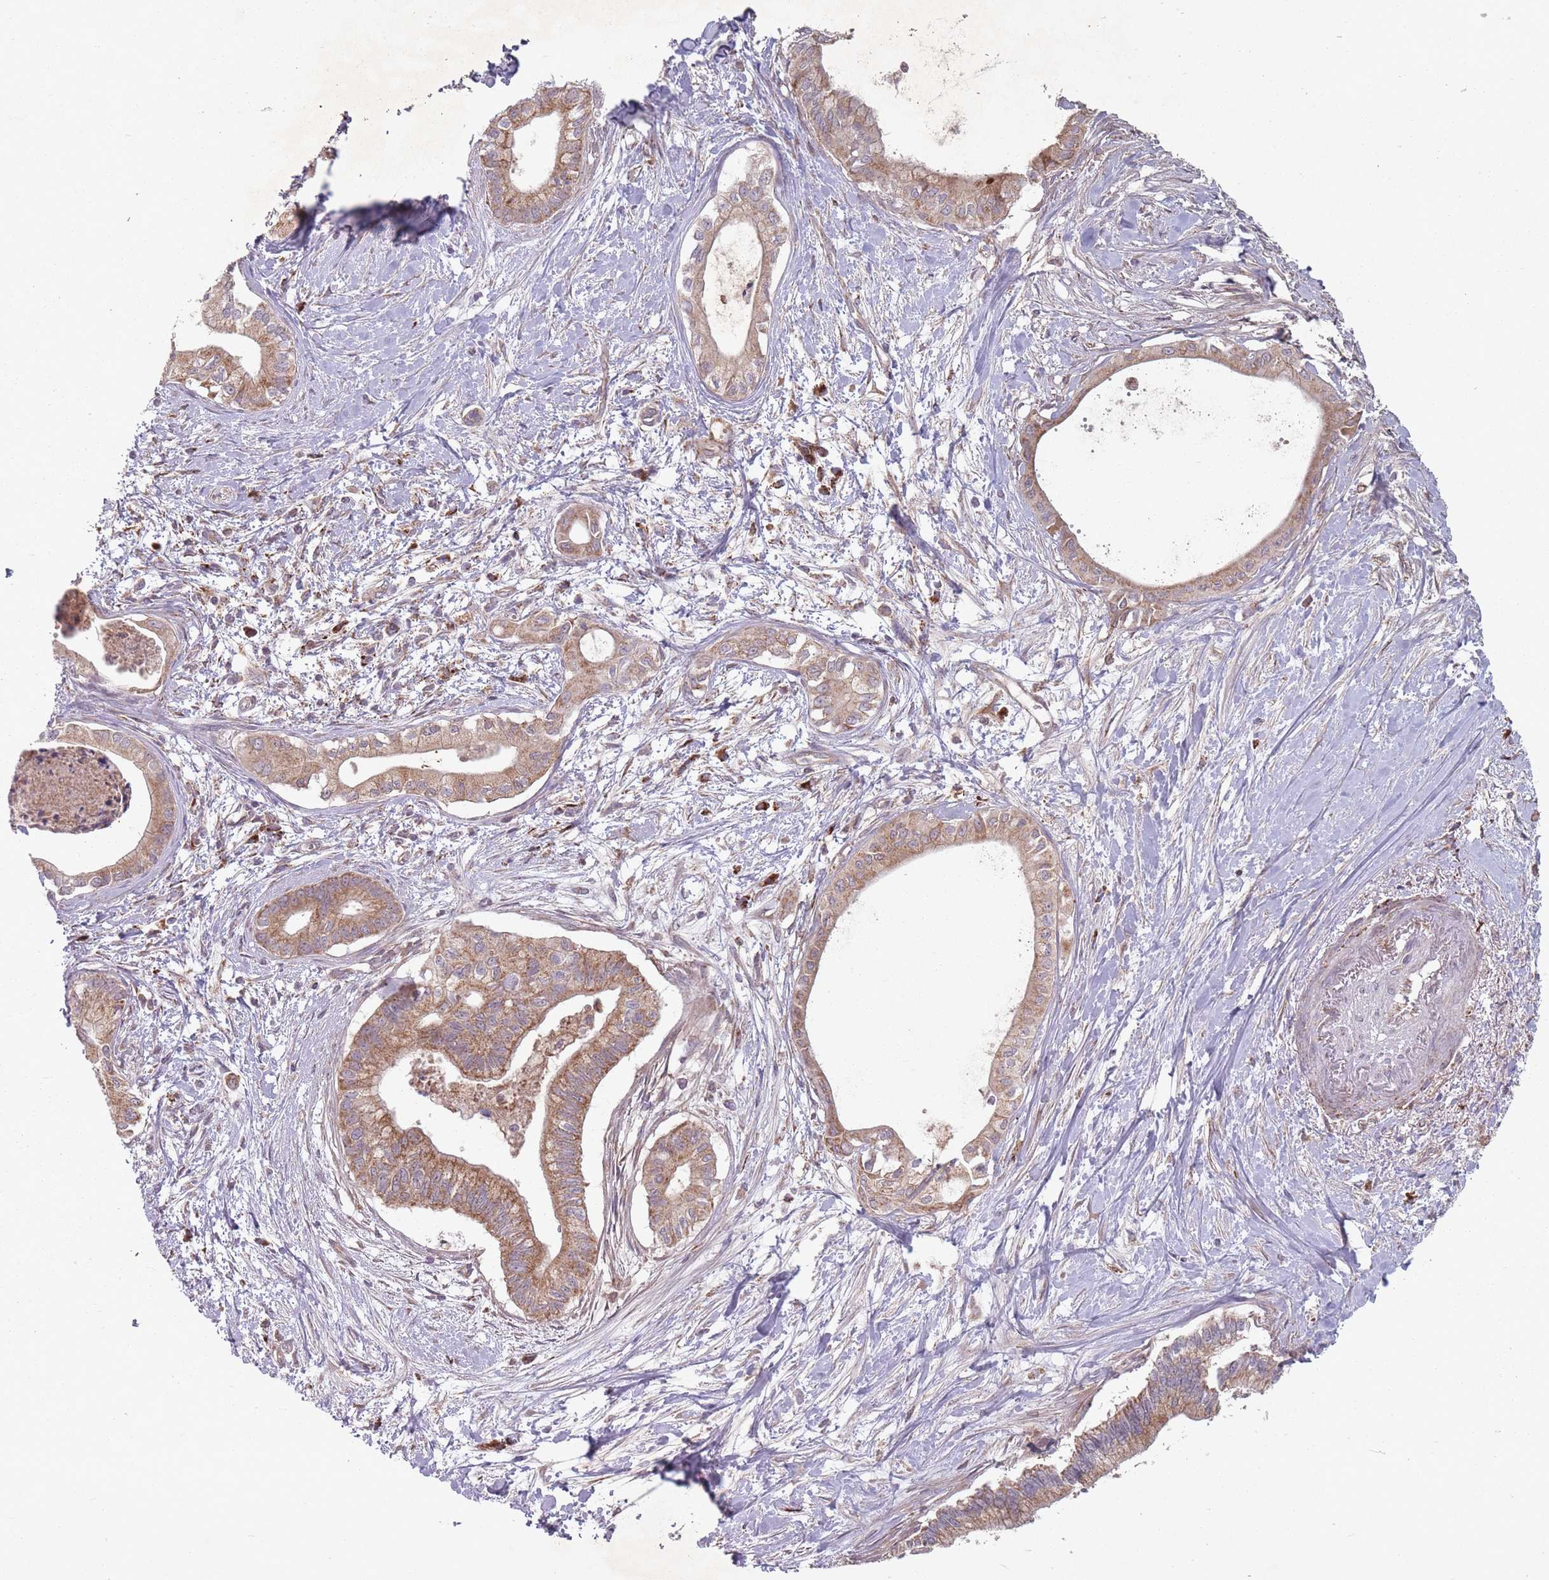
{"staining": {"intensity": "moderate", "quantity": ">75%", "location": "cytoplasmic/membranous"}, "tissue": "pancreatic cancer", "cell_type": "Tumor cells", "image_type": "cancer", "snomed": [{"axis": "morphology", "description": "Adenocarcinoma, NOS"}, {"axis": "topography", "description": "Pancreas"}], "caption": "Immunohistochemistry image of human adenocarcinoma (pancreatic) stained for a protein (brown), which displays medium levels of moderate cytoplasmic/membranous expression in about >75% of tumor cells.", "gene": "OR10Q1", "patient": {"sex": "male", "age": 78}}